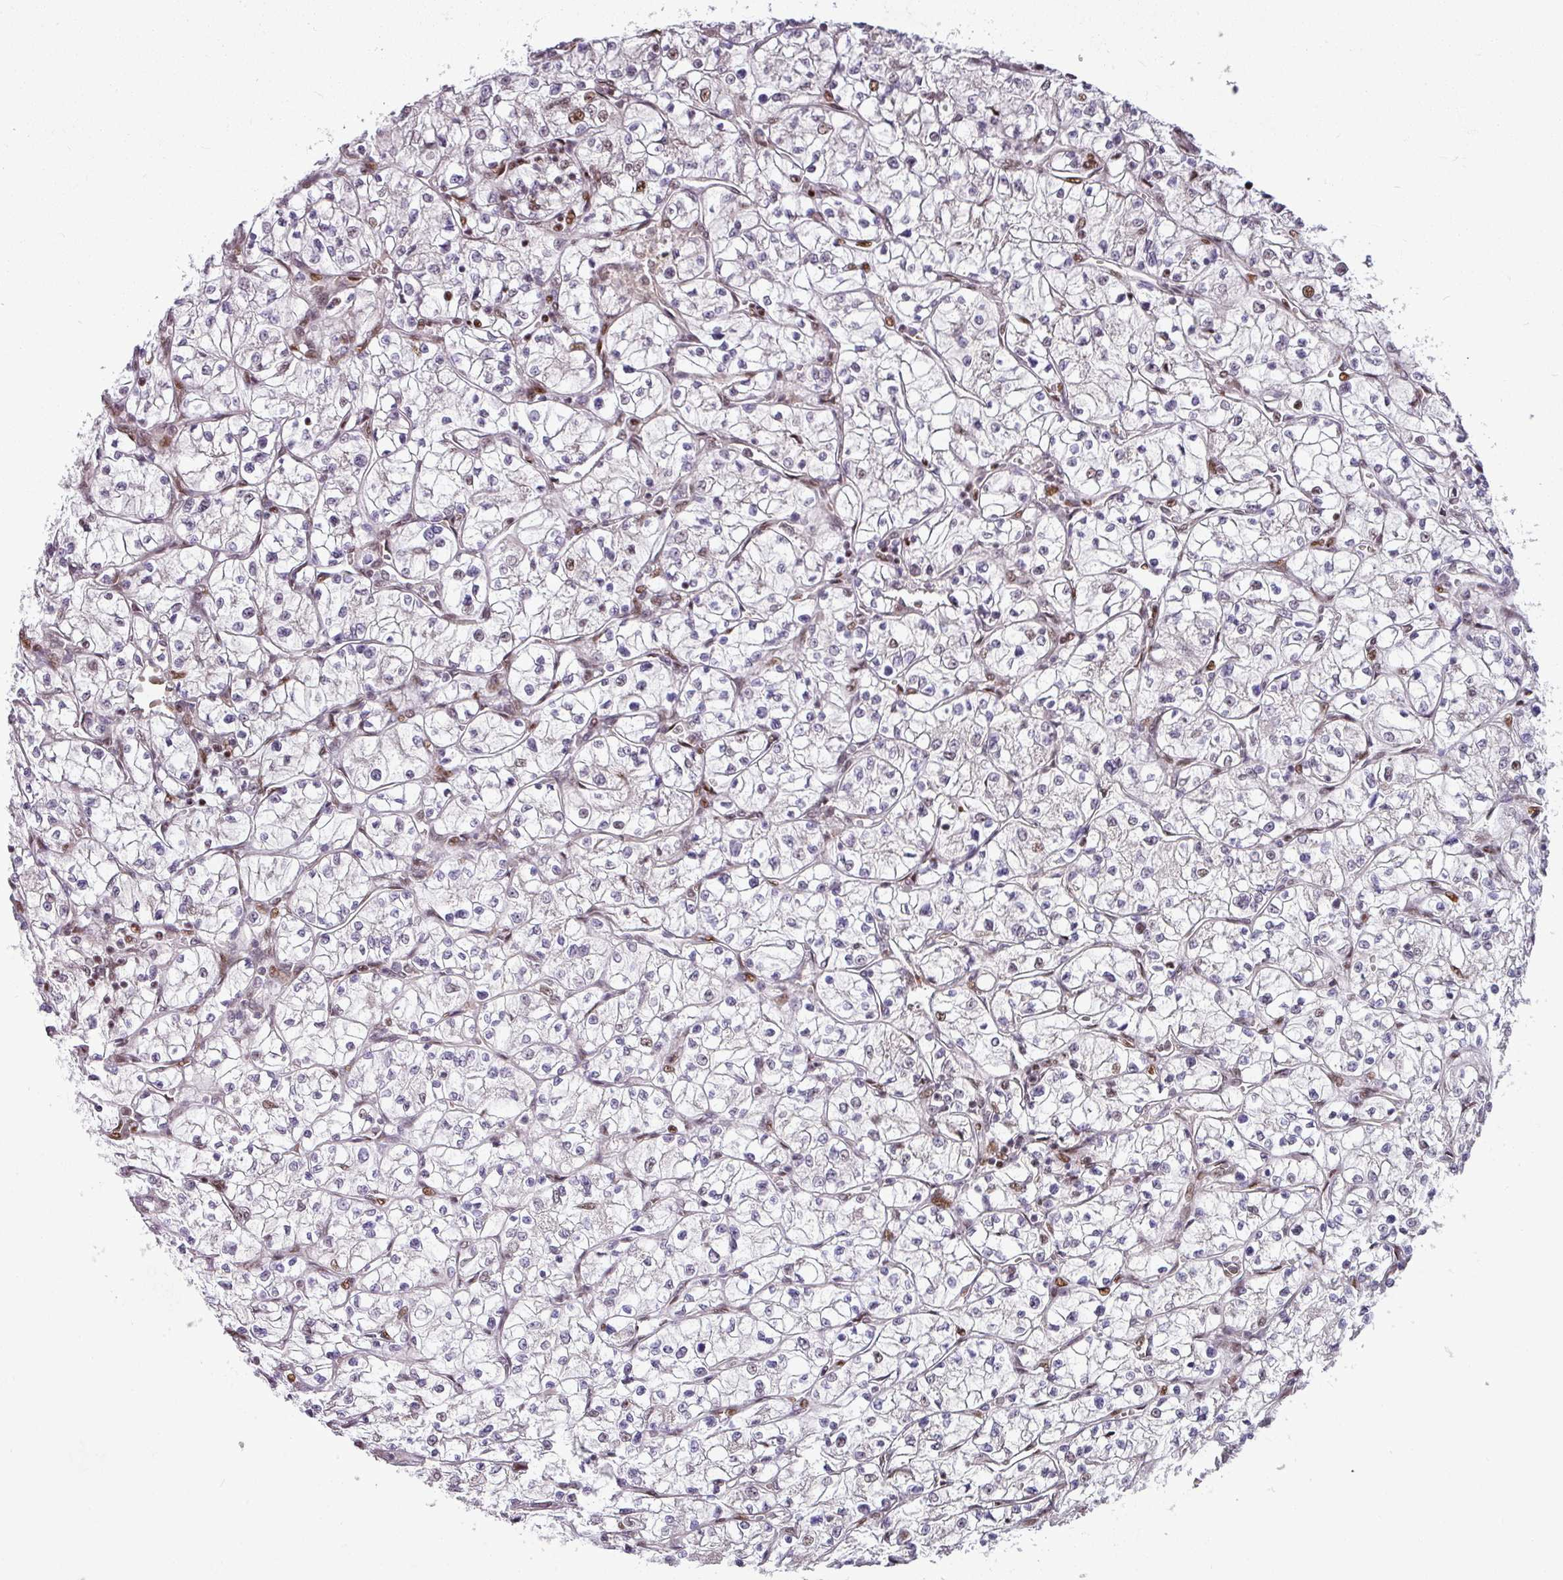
{"staining": {"intensity": "negative", "quantity": "none", "location": "none"}, "tissue": "renal cancer", "cell_type": "Tumor cells", "image_type": "cancer", "snomed": [{"axis": "morphology", "description": "Adenocarcinoma, NOS"}, {"axis": "topography", "description": "Kidney"}], "caption": "Adenocarcinoma (renal) was stained to show a protein in brown. There is no significant positivity in tumor cells.", "gene": "MYSM1", "patient": {"sex": "female", "age": 64}}